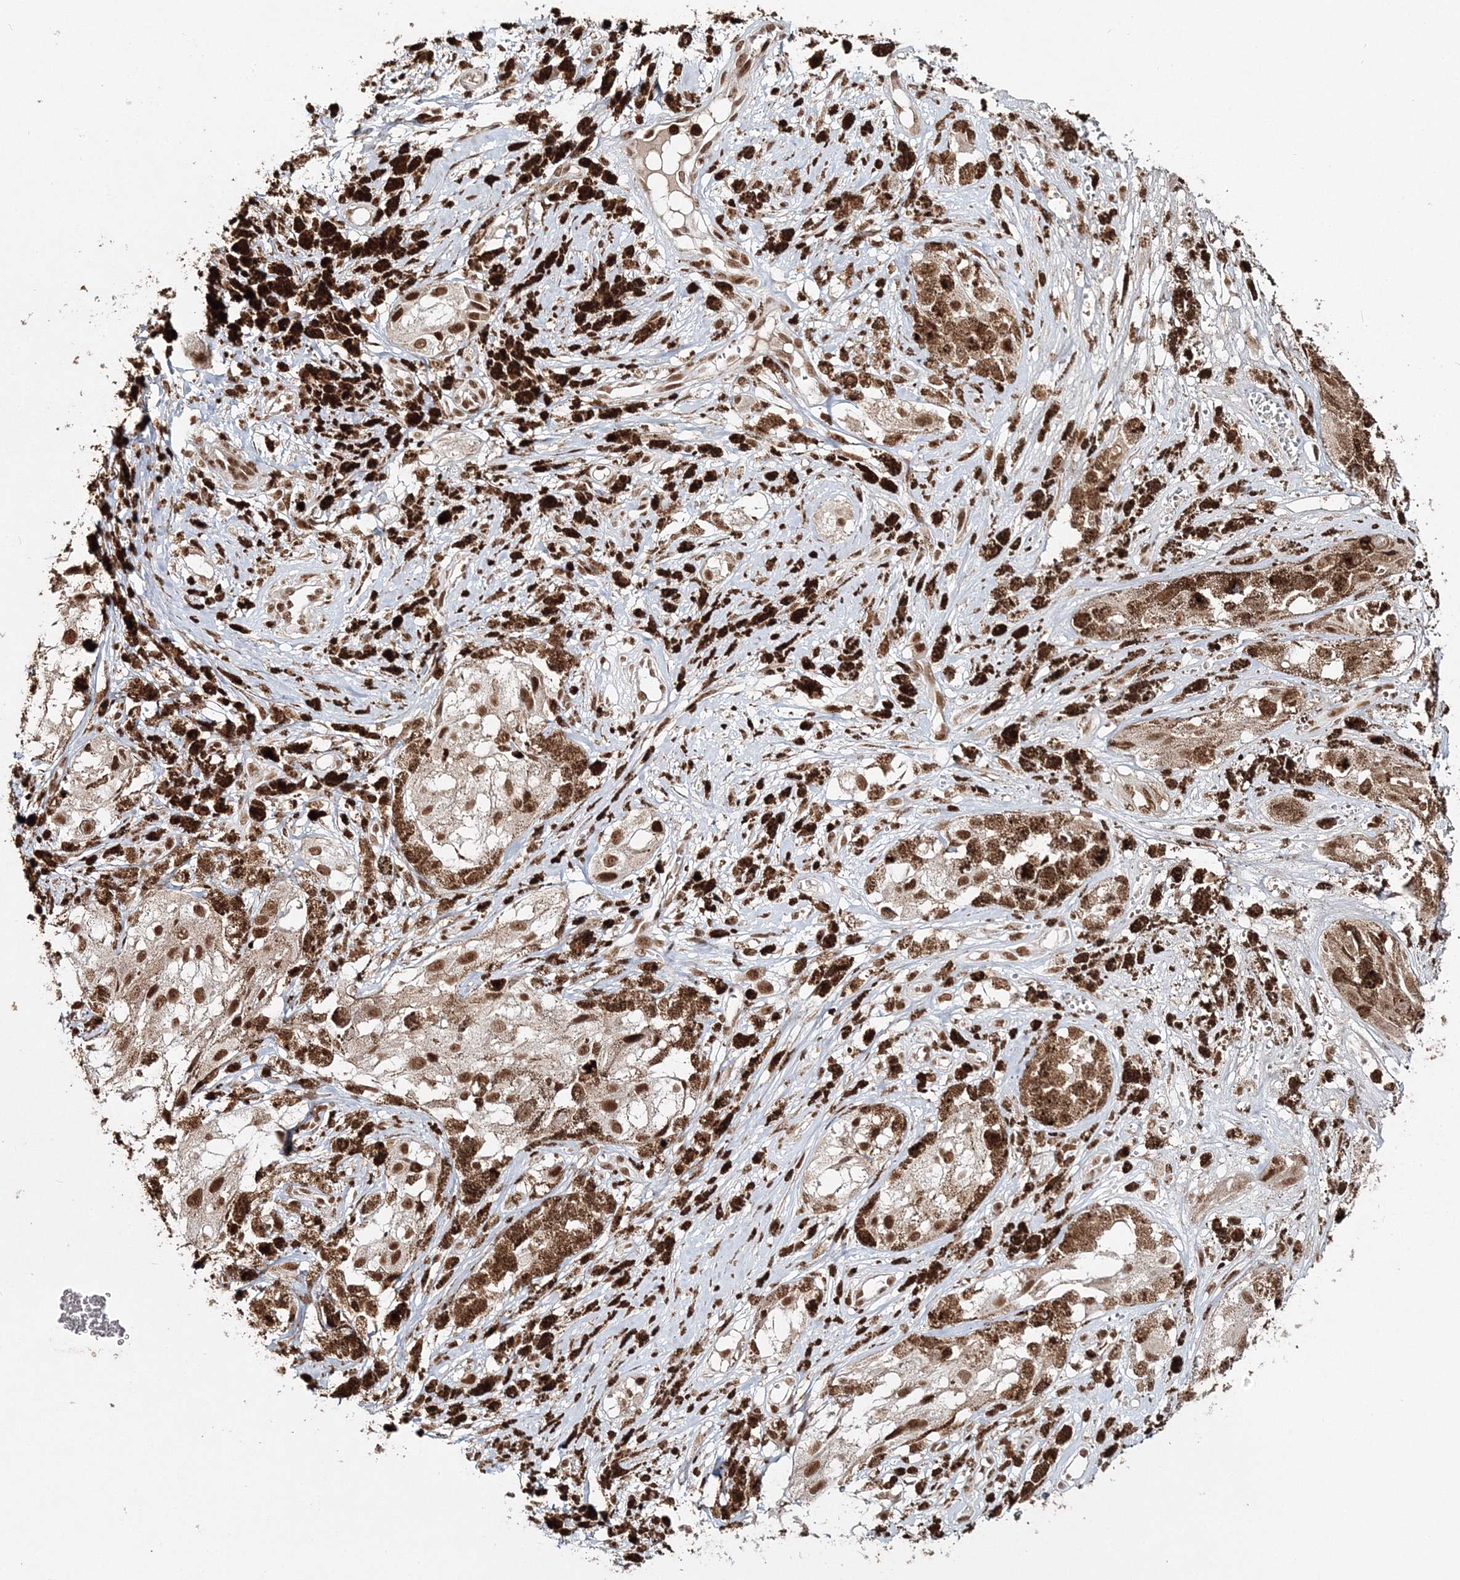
{"staining": {"intensity": "moderate", "quantity": ">75%", "location": "nuclear"}, "tissue": "melanoma", "cell_type": "Tumor cells", "image_type": "cancer", "snomed": [{"axis": "morphology", "description": "Malignant melanoma, NOS"}, {"axis": "topography", "description": "Skin"}], "caption": "IHC of human malignant melanoma shows medium levels of moderate nuclear expression in approximately >75% of tumor cells.", "gene": "QRICH1", "patient": {"sex": "male", "age": 88}}